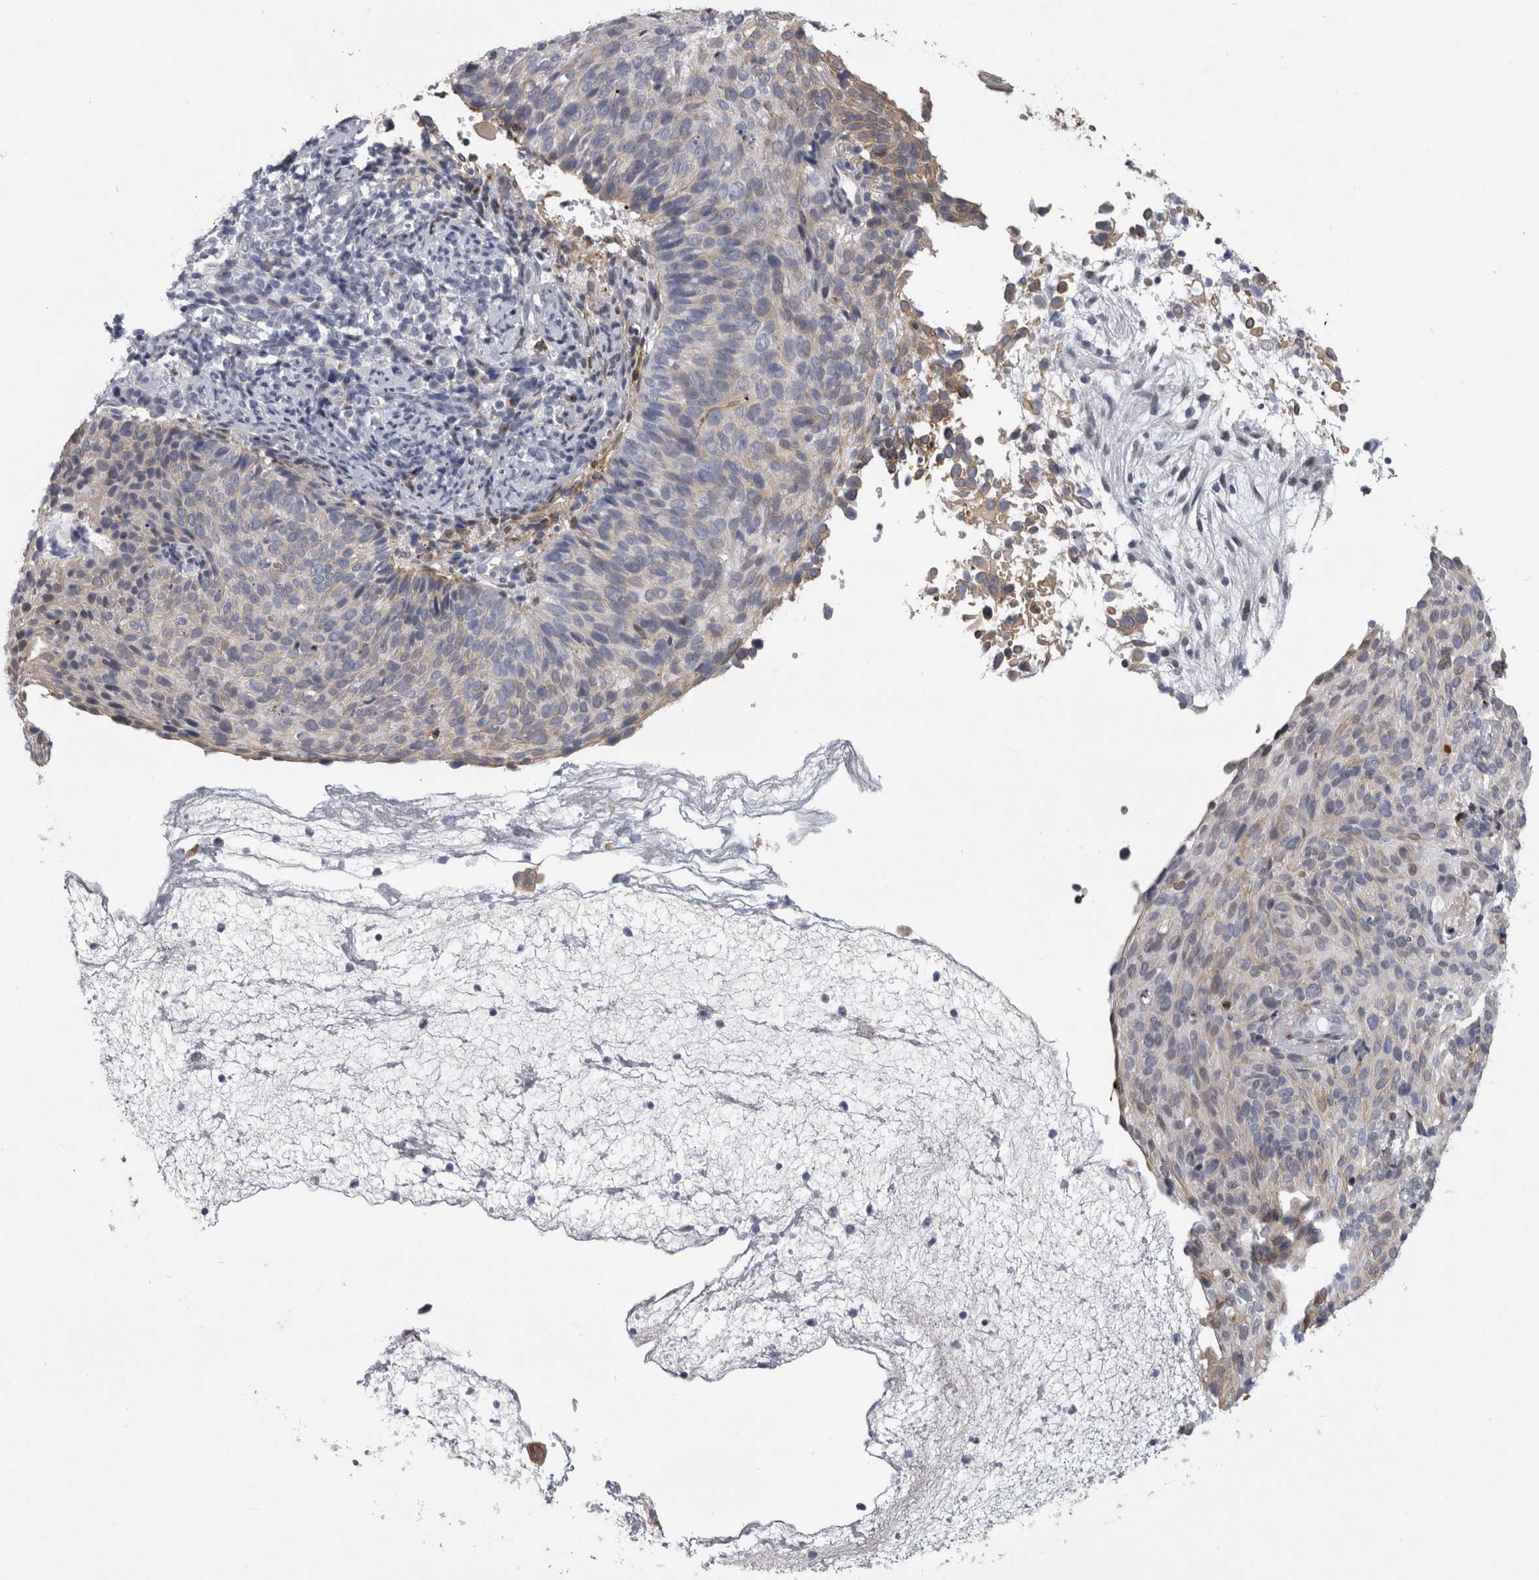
{"staining": {"intensity": "weak", "quantity": "25%-75%", "location": "cytoplasmic/membranous"}, "tissue": "cervical cancer", "cell_type": "Tumor cells", "image_type": "cancer", "snomed": [{"axis": "morphology", "description": "Squamous cell carcinoma, NOS"}, {"axis": "topography", "description": "Cervix"}], "caption": "Immunohistochemical staining of human cervical cancer (squamous cell carcinoma) displays low levels of weak cytoplasmic/membranous protein expression in approximately 25%-75% of tumor cells.", "gene": "DNAJC24", "patient": {"sex": "female", "age": 74}}